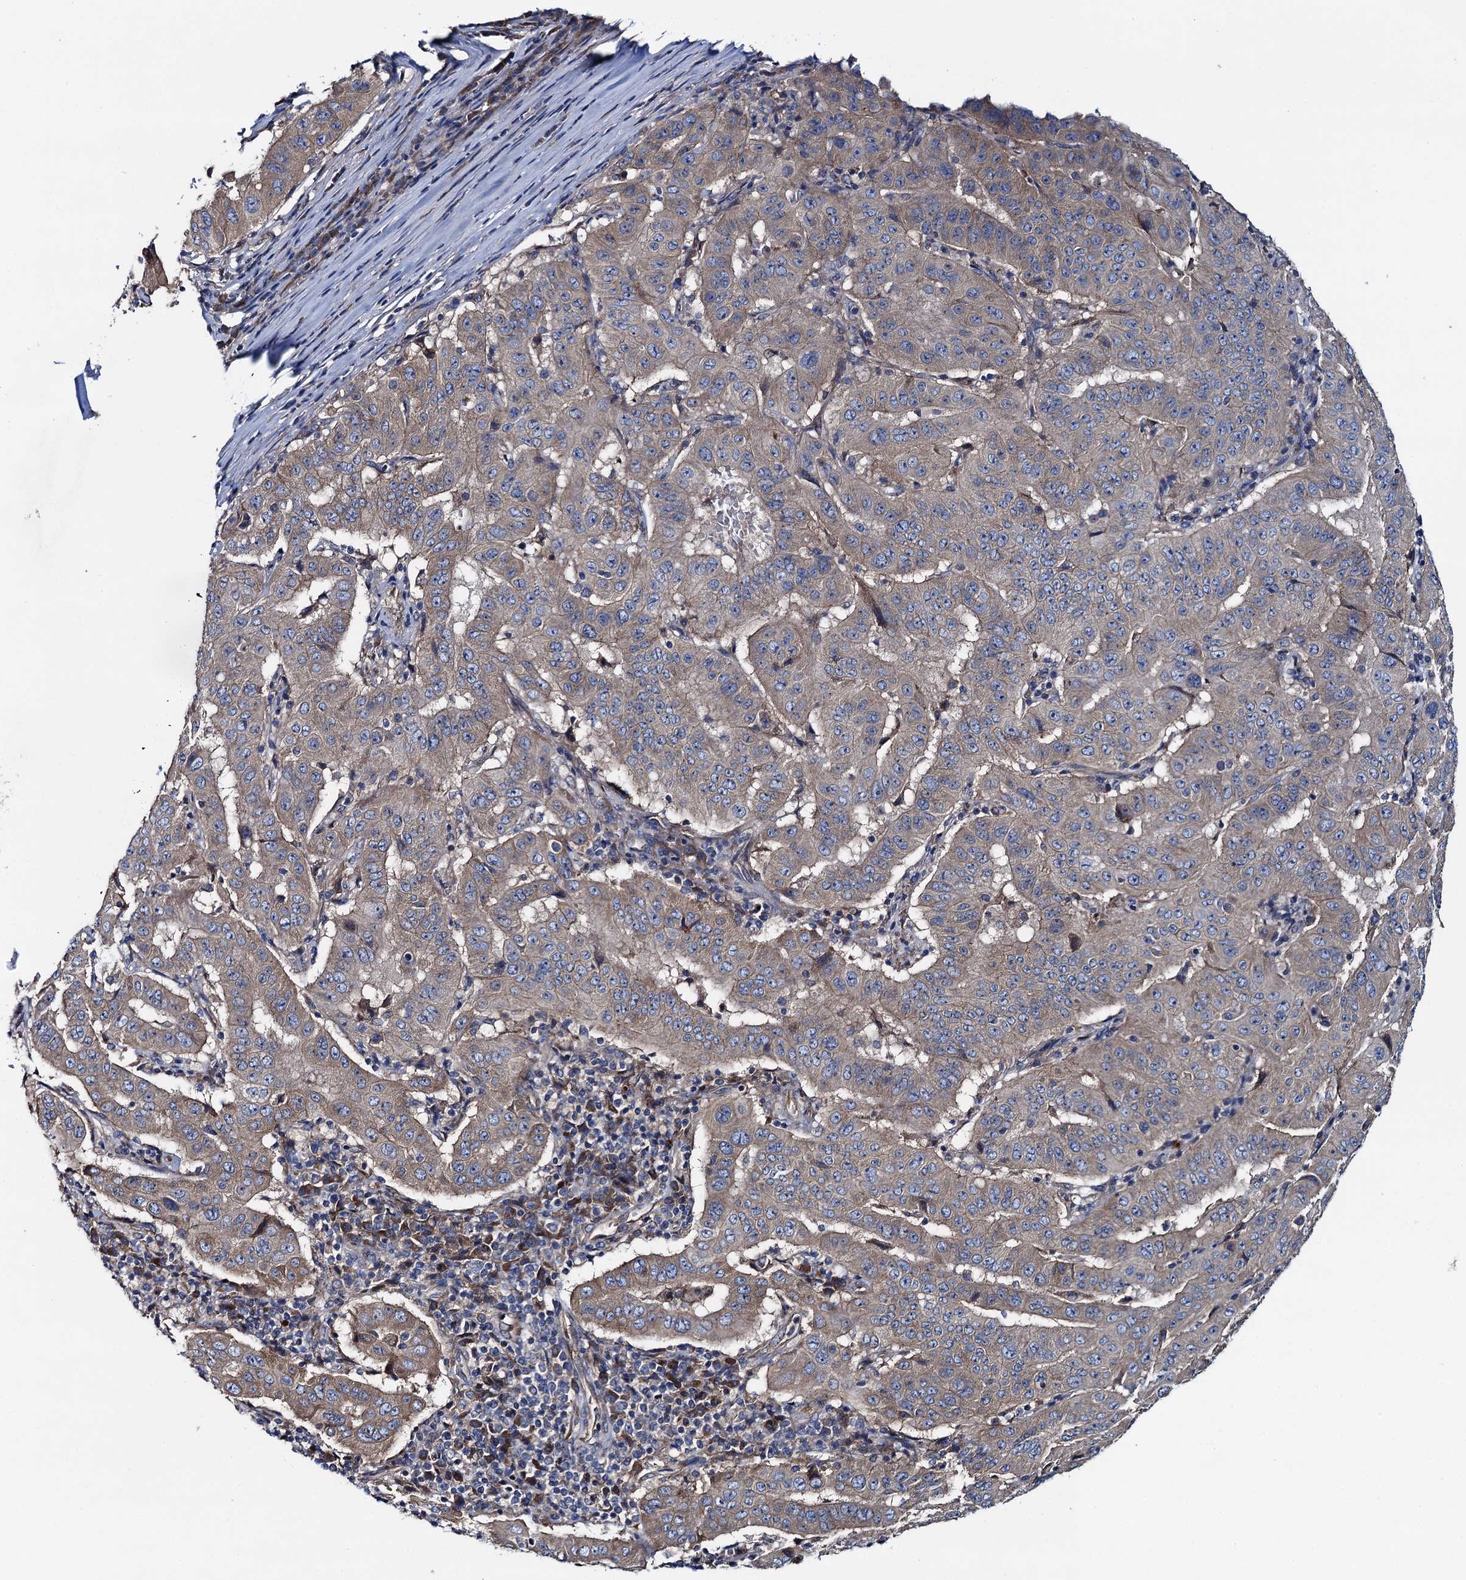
{"staining": {"intensity": "weak", "quantity": ">75%", "location": "cytoplasmic/membranous"}, "tissue": "pancreatic cancer", "cell_type": "Tumor cells", "image_type": "cancer", "snomed": [{"axis": "morphology", "description": "Adenocarcinoma, NOS"}, {"axis": "topography", "description": "Pancreas"}], "caption": "Pancreatic cancer was stained to show a protein in brown. There is low levels of weak cytoplasmic/membranous expression in approximately >75% of tumor cells.", "gene": "ADCY9", "patient": {"sex": "male", "age": 63}}